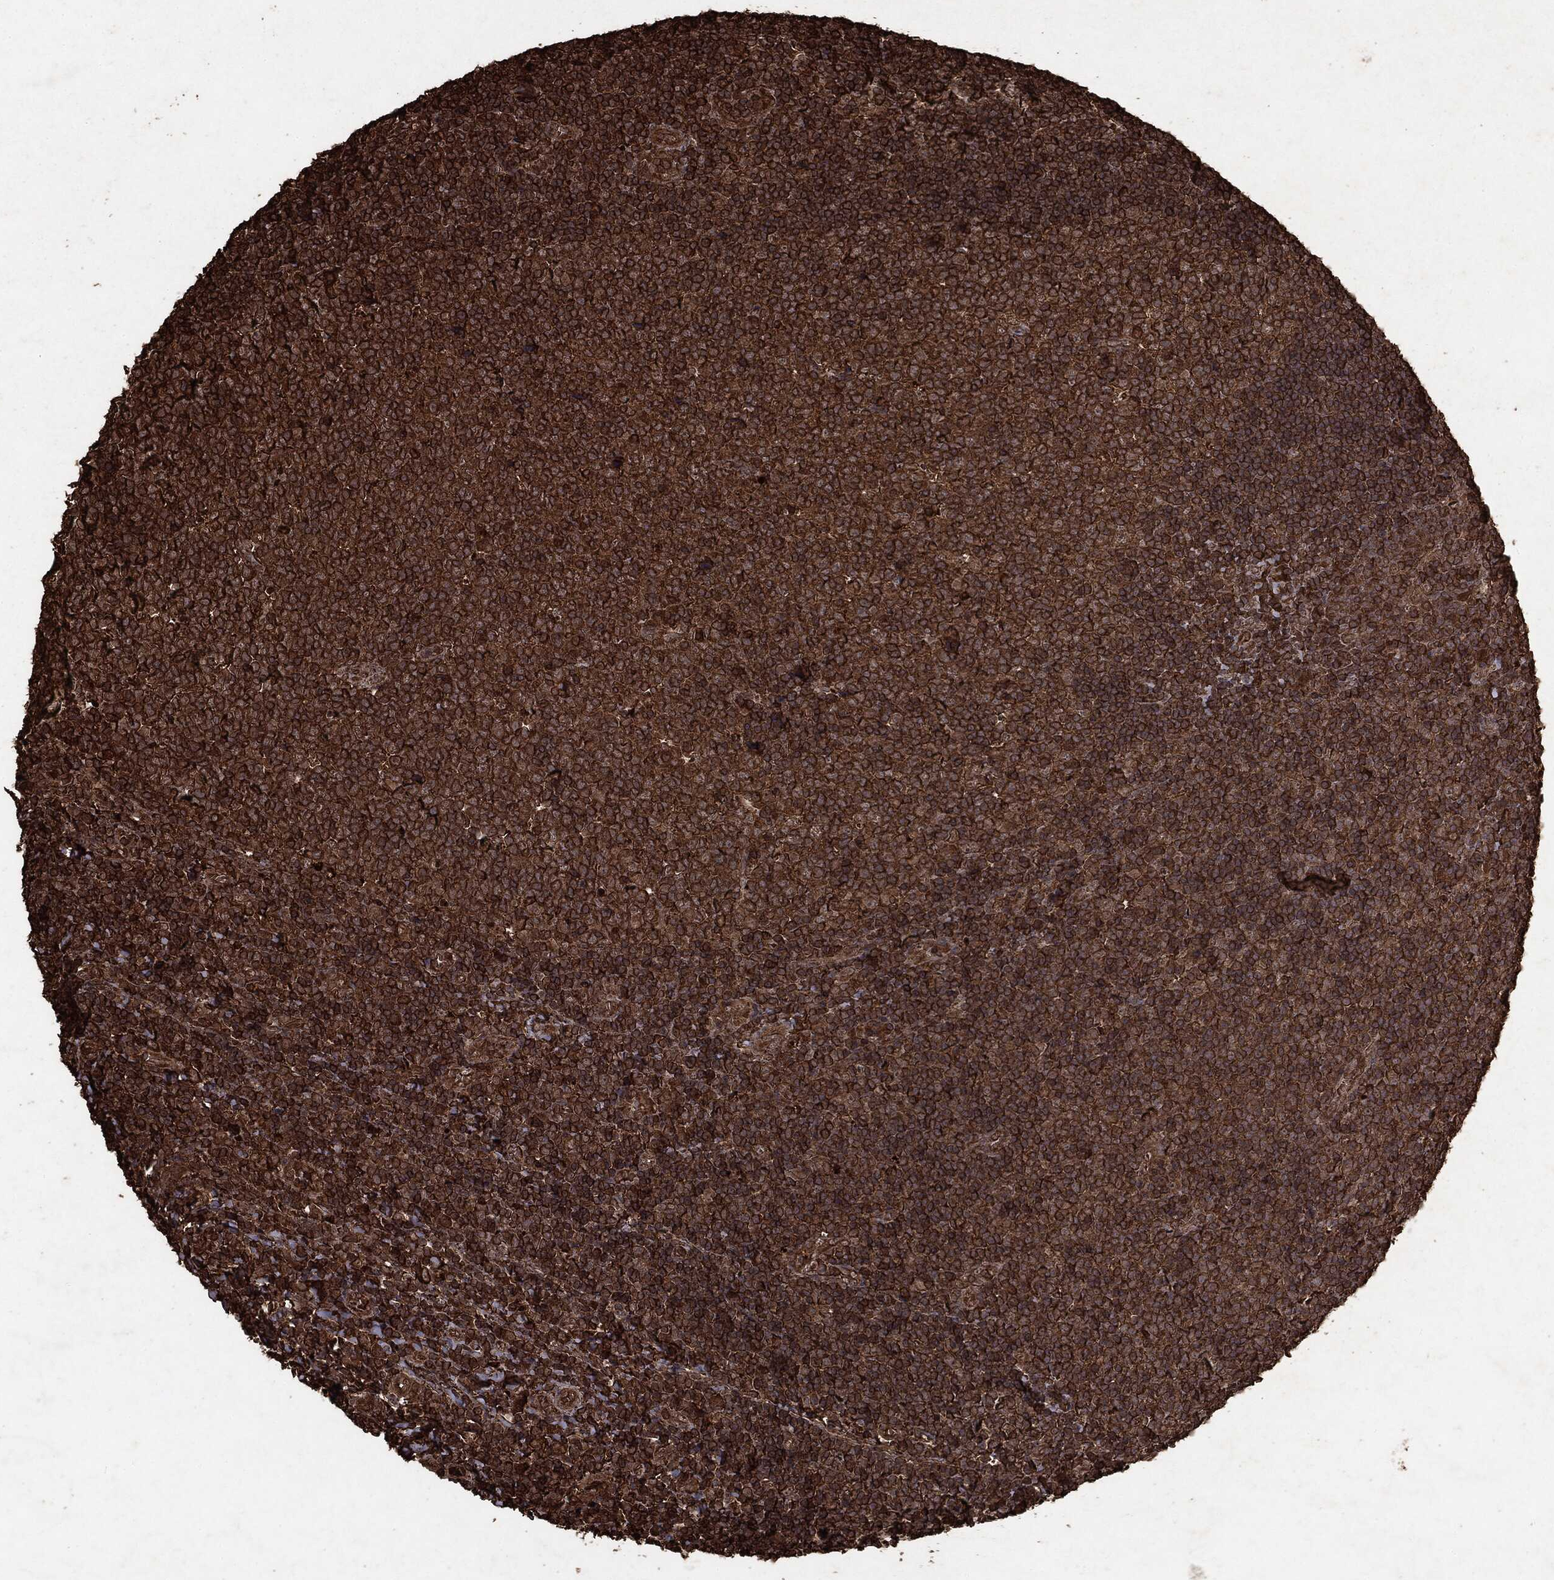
{"staining": {"intensity": "strong", "quantity": ">75%", "location": "cytoplasmic/membranous"}, "tissue": "tonsil", "cell_type": "Germinal center cells", "image_type": "normal", "snomed": [{"axis": "morphology", "description": "Normal tissue, NOS"}, {"axis": "topography", "description": "Tonsil"}], "caption": "A micrograph showing strong cytoplasmic/membranous positivity in about >75% of germinal center cells in unremarkable tonsil, as visualized by brown immunohistochemical staining.", "gene": "ARAF", "patient": {"sex": "female", "age": 5}}